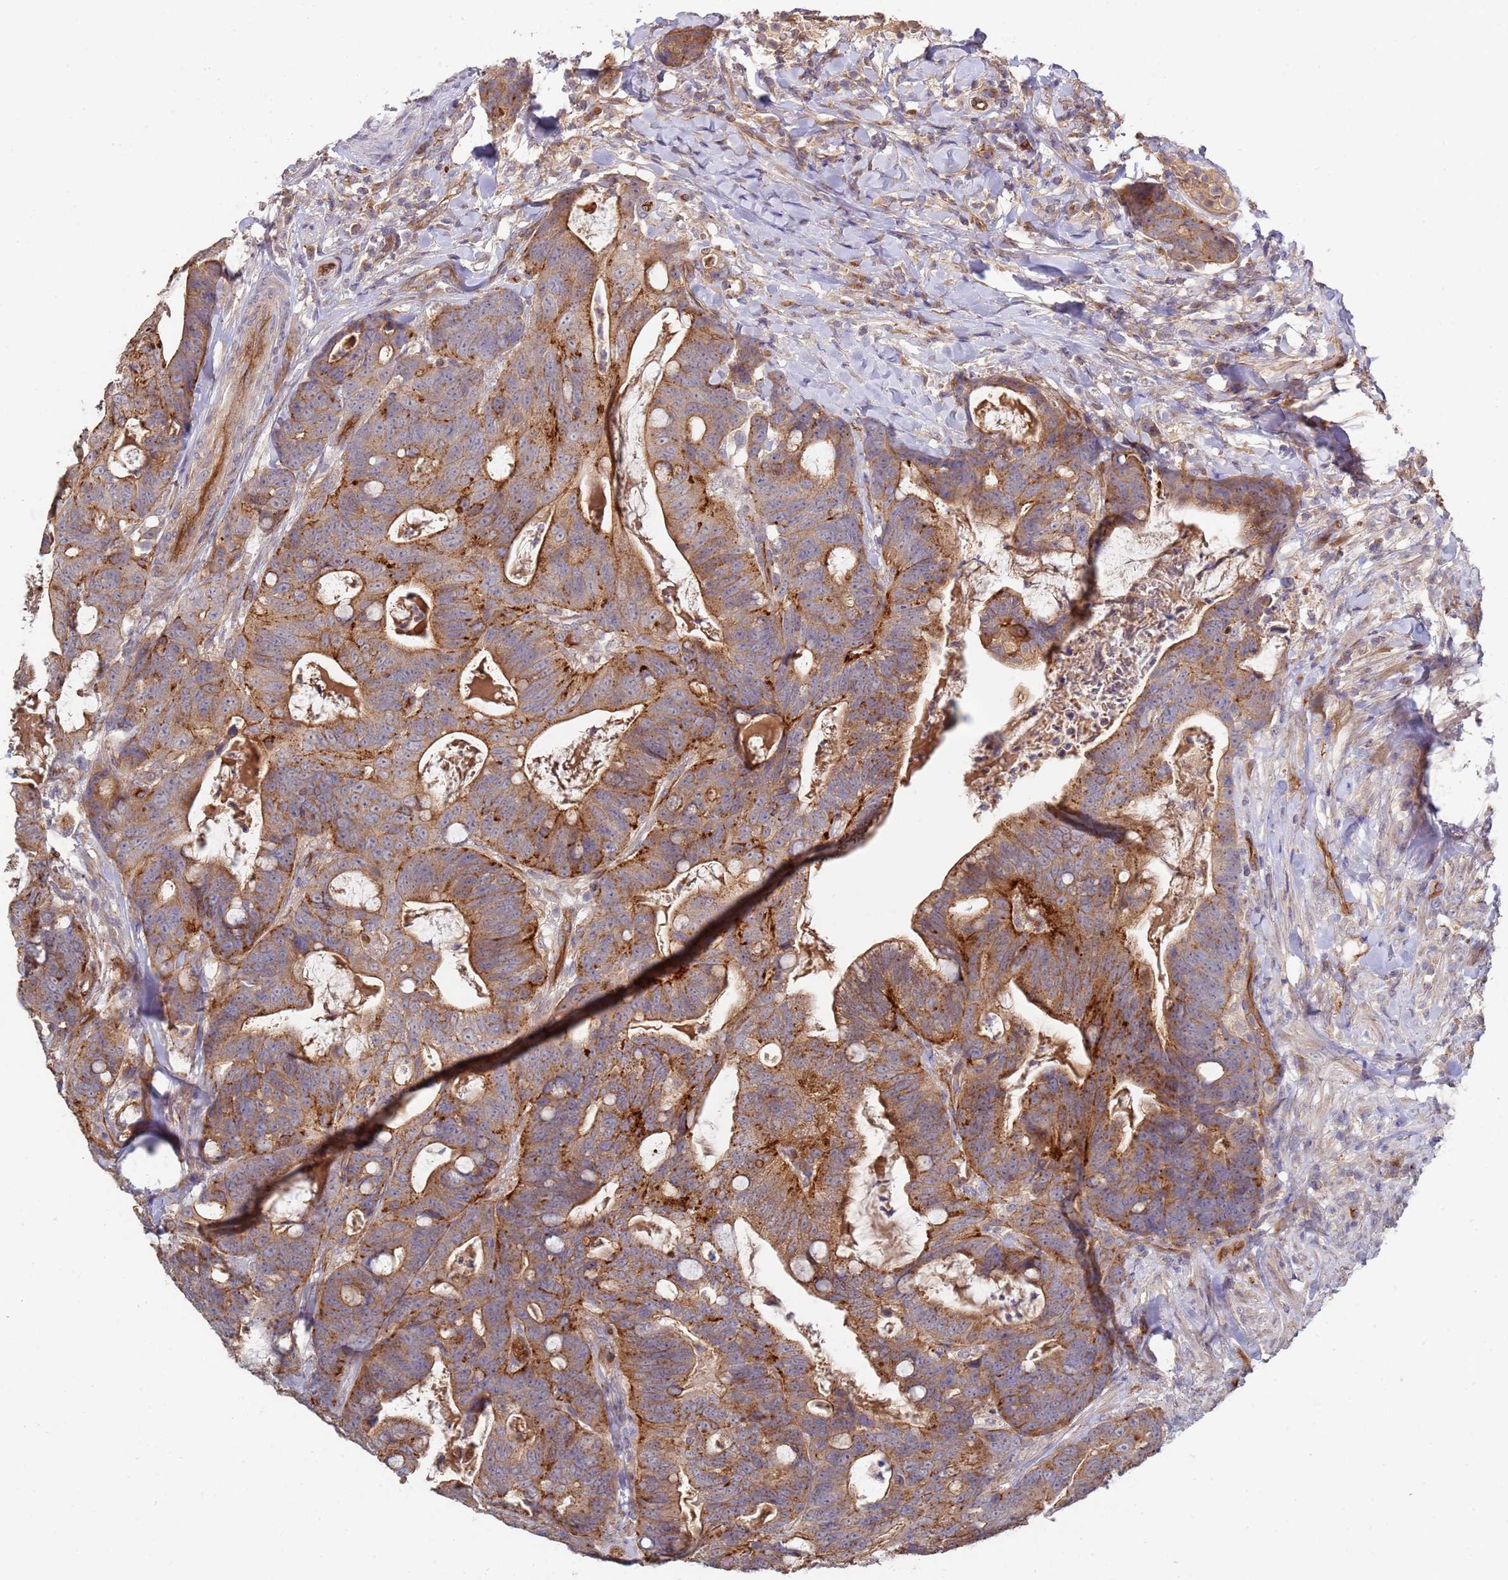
{"staining": {"intensity": "moderate", "quantity": ">75%", "location": "cytoplasmic/membranous"}, "tissue": "colorectal cancer", "cell_type": "Tumor cells", "image_type": "cancer", "snomed": [{"axis": "morphology", "description": "Adenocarcinoma, NOS"}, {"axis": "topography", "description": "Colon"}], "caption": "IHC of human adenocarcinoma (colorectal) displays medium levels of moderate cytoplasmic/membranous positivity in approximately >75% of tumor cells.", "gene": "ABCB6", "patient": {"sex": "female", "age": 82}}